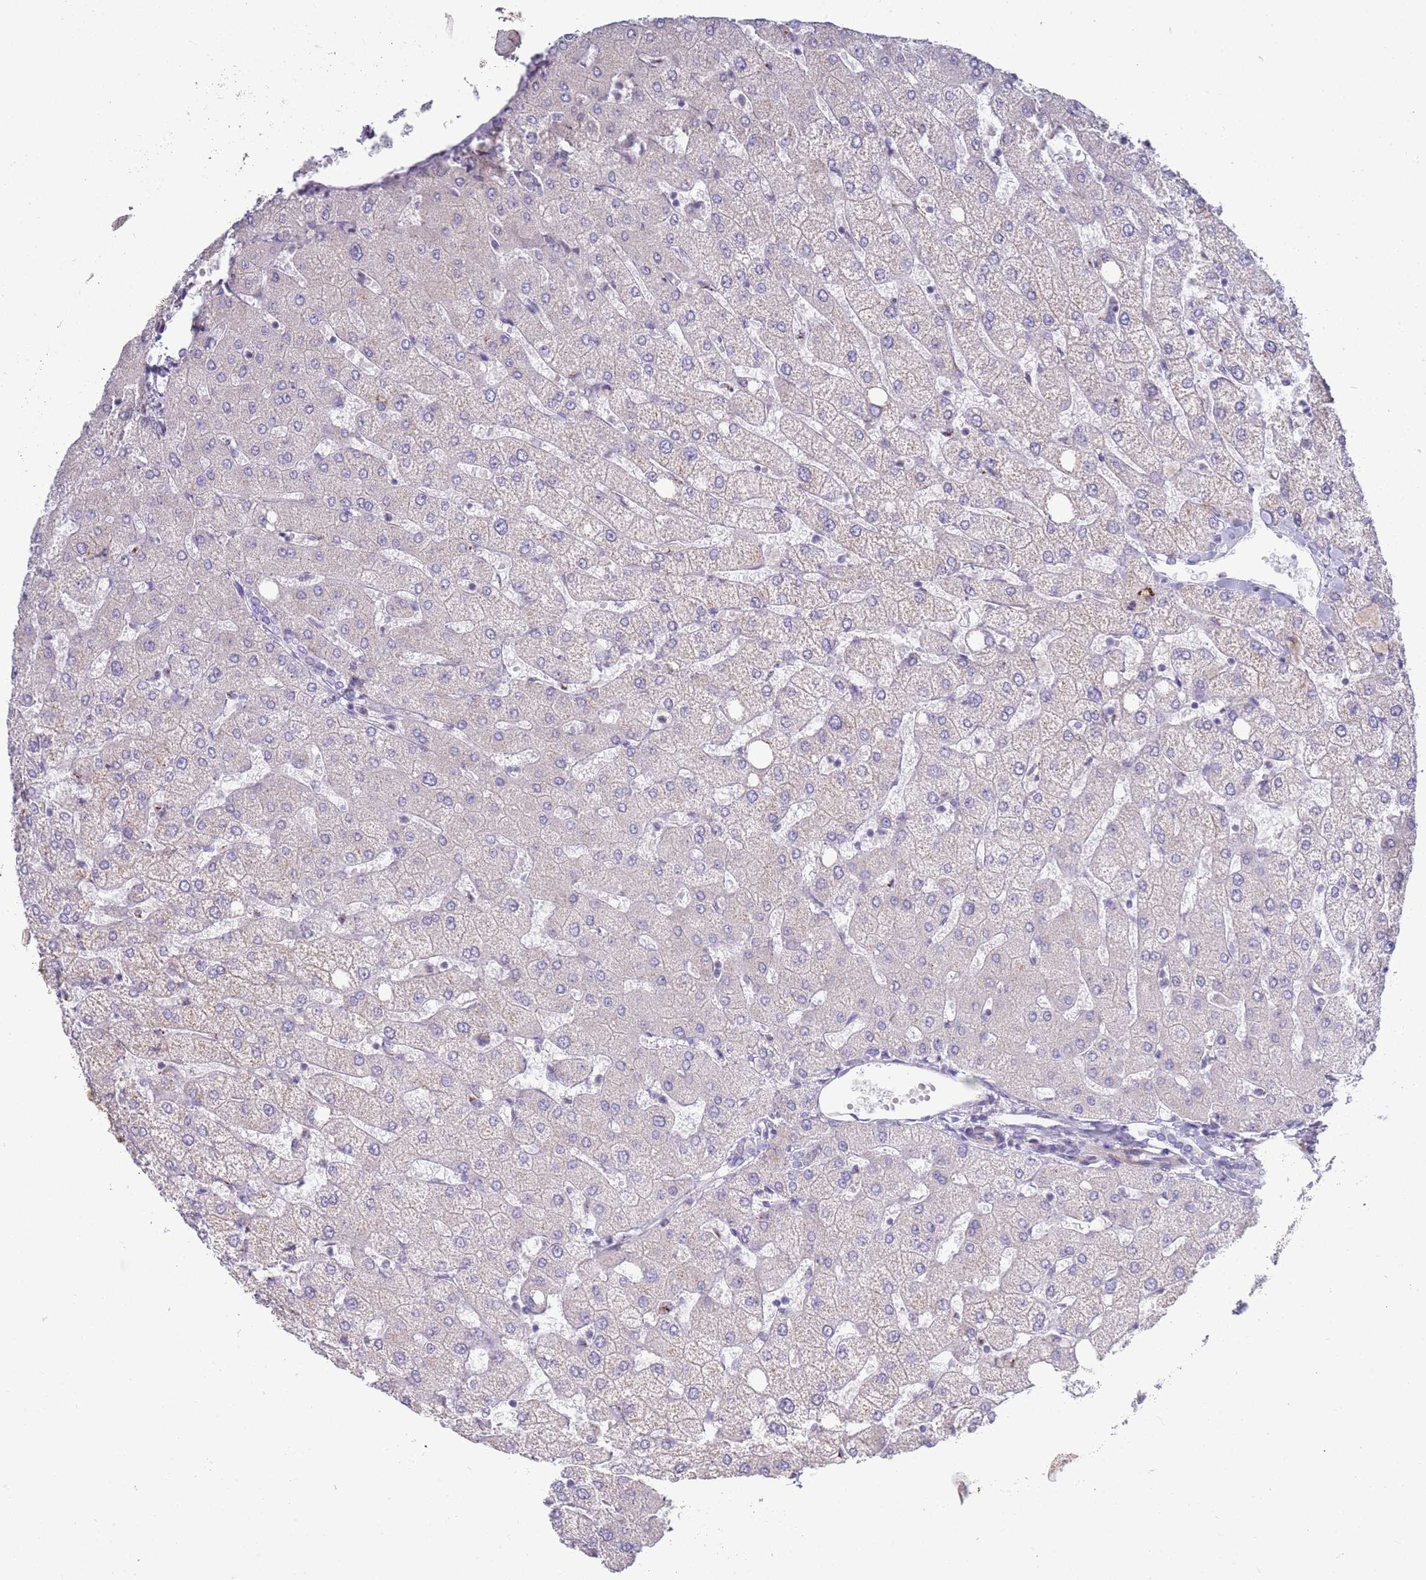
{"staining": {"intensity": "negative", "quantity": "none", "location": "none"}, "tissue": "liver", "cell_type": "Cholangiocytes", "image_type": "normal", "snomed": [{"axis": "morphology", "description": "Normal tissue, NOS"}, {"axis": "topography", "description": "Liver"}], "caption": "The immunohistochemistry (IHC) image has no significant positivity in cholangiocytes of liver. The staining is performed using DAB brown chromogen with nuclei counter-stained in using hematoxylin.", "gene": "ACSBG1", "patient": {"sex": "female", "age": 54}}